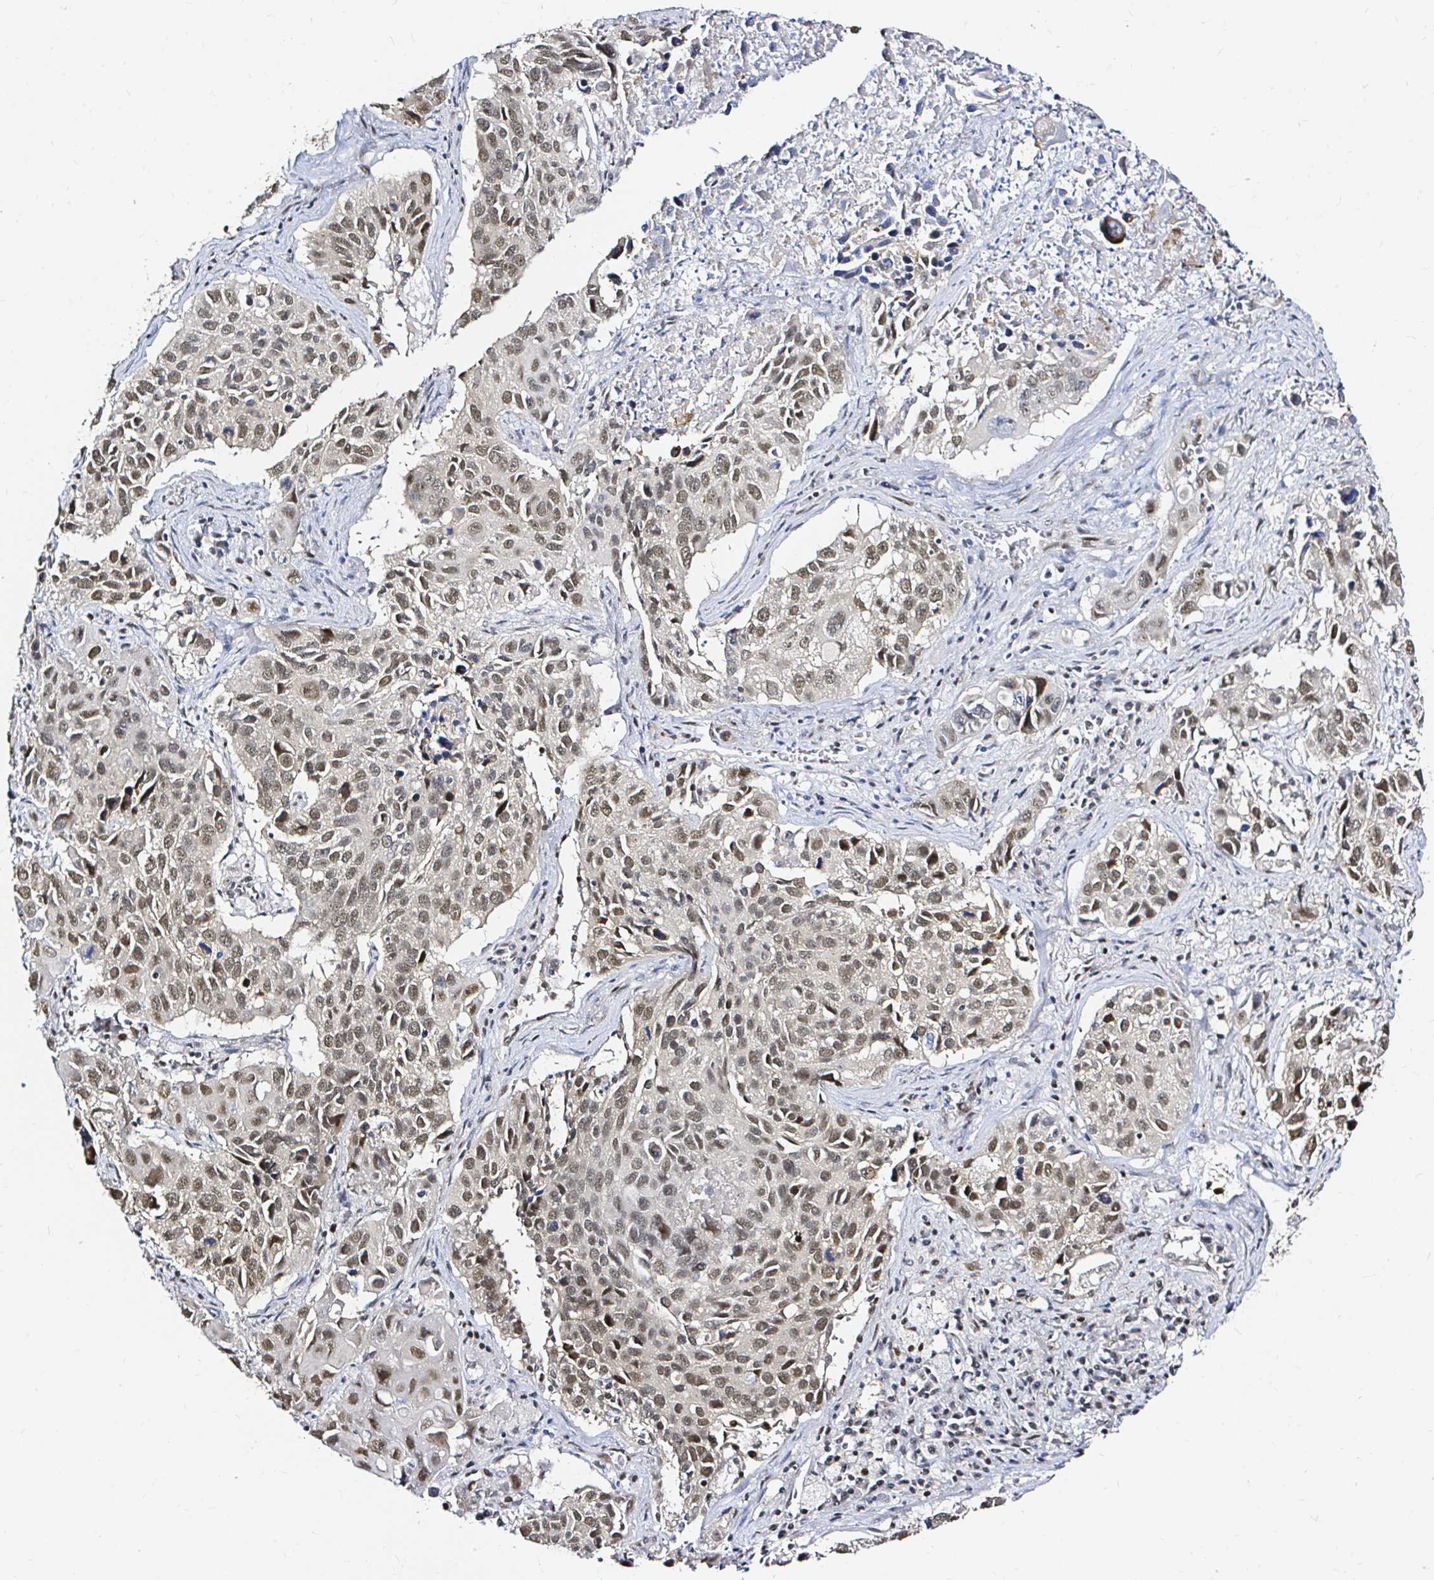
{"staining": {"intensity": "moderate", "quantity": ">75%", "location": "nuclear"}, "tissue": "lung cancer", "cell_type": "Tumor cells", "image_type": "cancer", "snomed": [{"axis": "morphology", "description": "Squamous cell carcinoma, NOS"}, {"axis": "topography", "description": "Lung"}], "caption": "A medium amount of moderate nuclear staining is identified in about >75% of tumor cells in squamous cell carcinoma (lung) tissue.", "gene": "SNRPC", "patient": {"sex": "female", "age": 61}}